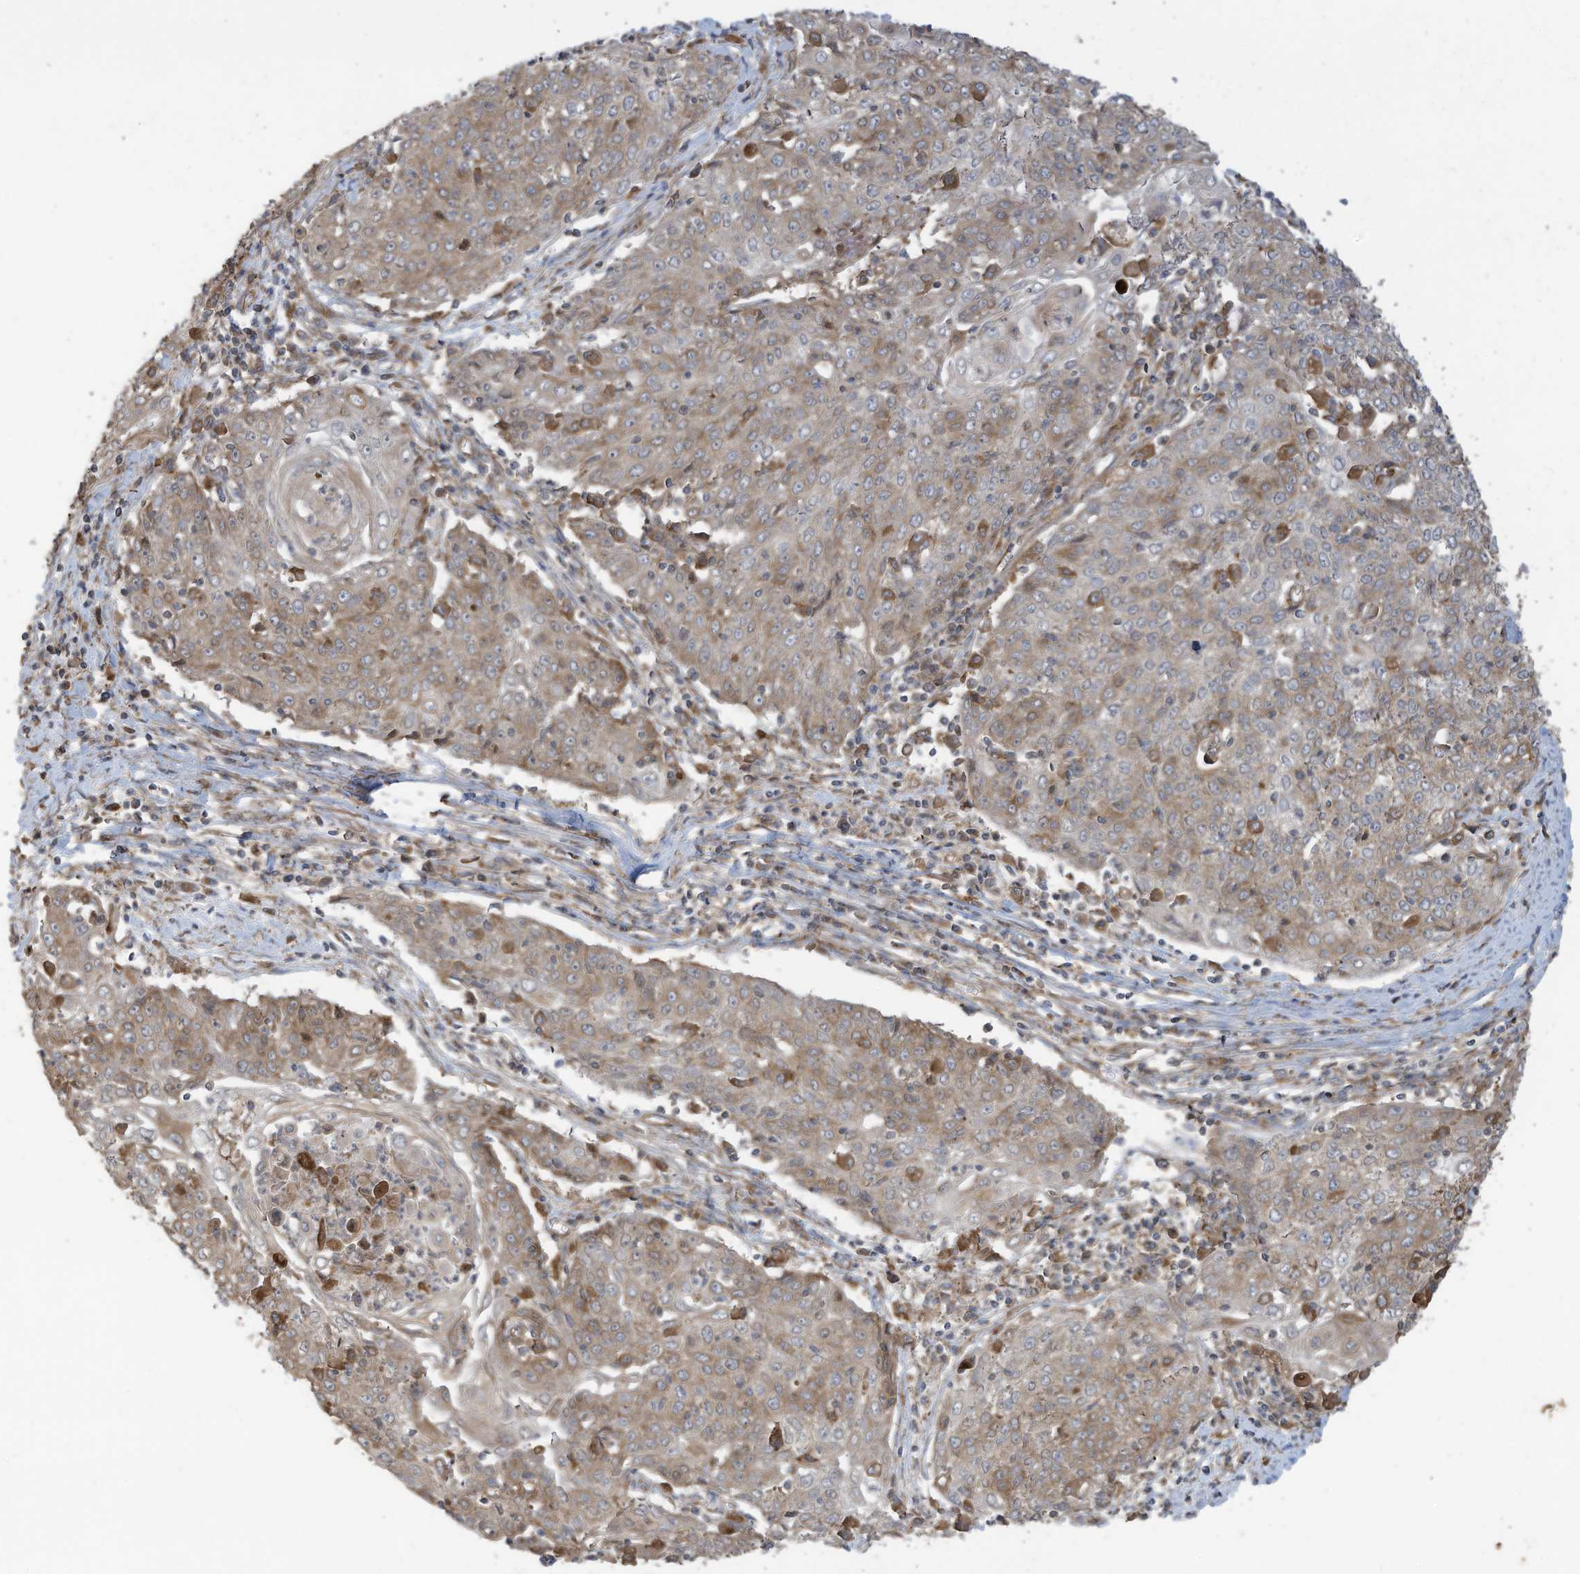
{"staining": {"intensity": "moderate", "quantity": "25%-75%", "location": "cytoplasmic/membranous"}, "tissue": "cervical cancer", "cell_type": "Tumor cells", "image_type": "cancer", "snomed": [{"axis": "morphology", "description": "Squamous cell carcinoma, NOS"}, {"axis": "topography", "description": "Cervix"}], "caption": "Cervical cancer stained with DAB (3,3'-diaminobenzidine) immunohistochemistry (IHC) exhibits medium levels of moderate cytoplasmic/membranous expression in approximately 25%-75% of tumor cells. (Stains: DAB in brown, nuclei in blue, Microscopy: brightfield microscopy at high magnification).", "gene": "CGAS", "patient": {"sex": "female", "age": 48}}